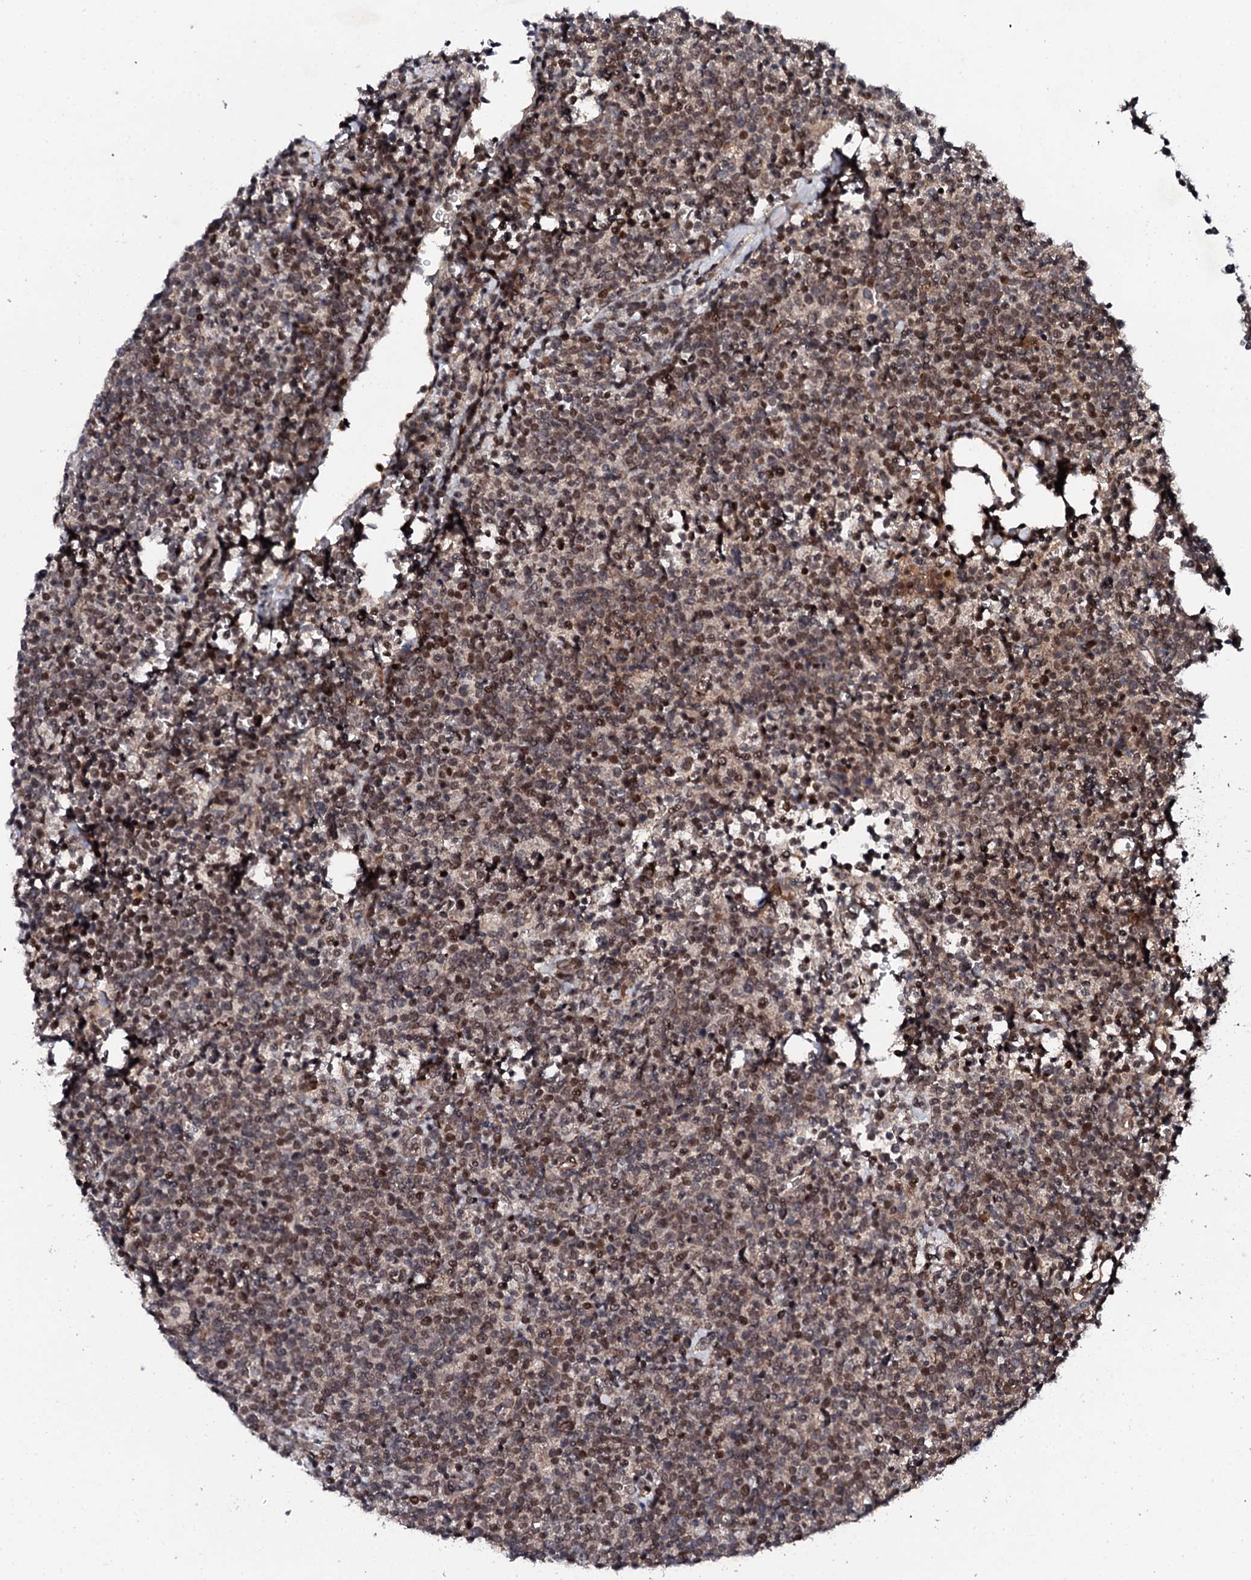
{"staining": {"intensity": "moderate", "quantity": ">75%", "location": "nuclear"}, "tissue": "lymphoma", "cell_type": "Tumor cells", "image_type": "cancer", "snomed": [{"axis": "morphology", "description": "Malignant lymphoma, non-Hodgkin's type, High grade"}, {"axis": "topography", "description": "Lymph node"}], "caption": "Protein expression analysis of lymphoma shows moderate nuclear positivity in approximately >75% of tumor cells.", "gene": "FAM111A", "patient": {"sex": "male", "age": 61}}